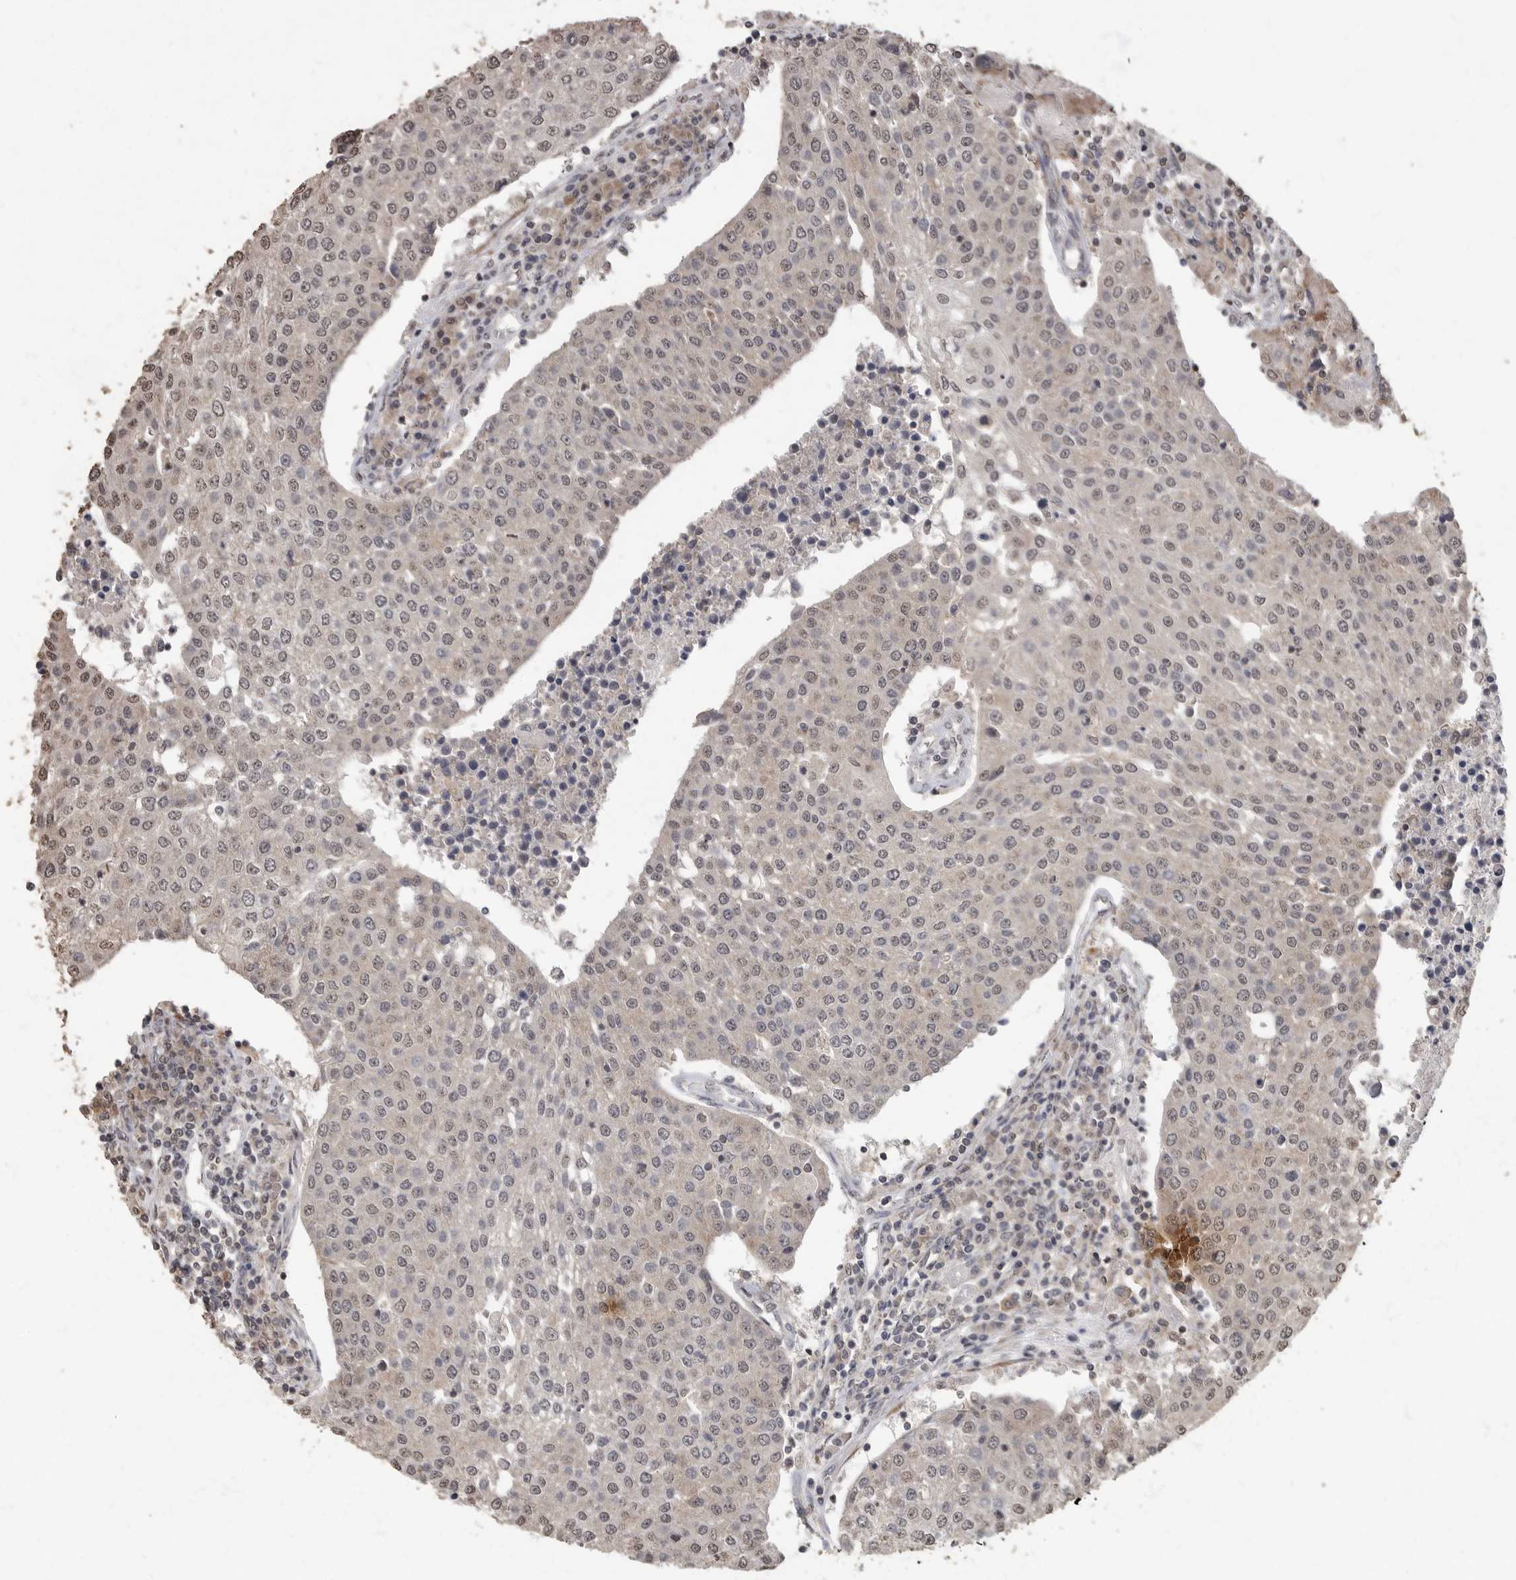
{"staining": {"intensity": "weak", "quantity": "<25%", "location": "nuclear"}, "tissue": "urothelial cancer", "cell_type": "Tumor cells", "image_type": "cancer", "snomed": [{"axis": "morphology", "description": "Urothelial carcinoma, High grade"}, {"axis": "topography", "description": "Urinary bladder"}], "caption": "High magnification brightfield microscopy of urothelial cancer stained with DAB (brown) and counterstained with hematoxylin (blue): tumor cells show no significant expression.", "gene": "MAFG", "patient": {"sex": "female", "age": 85}}